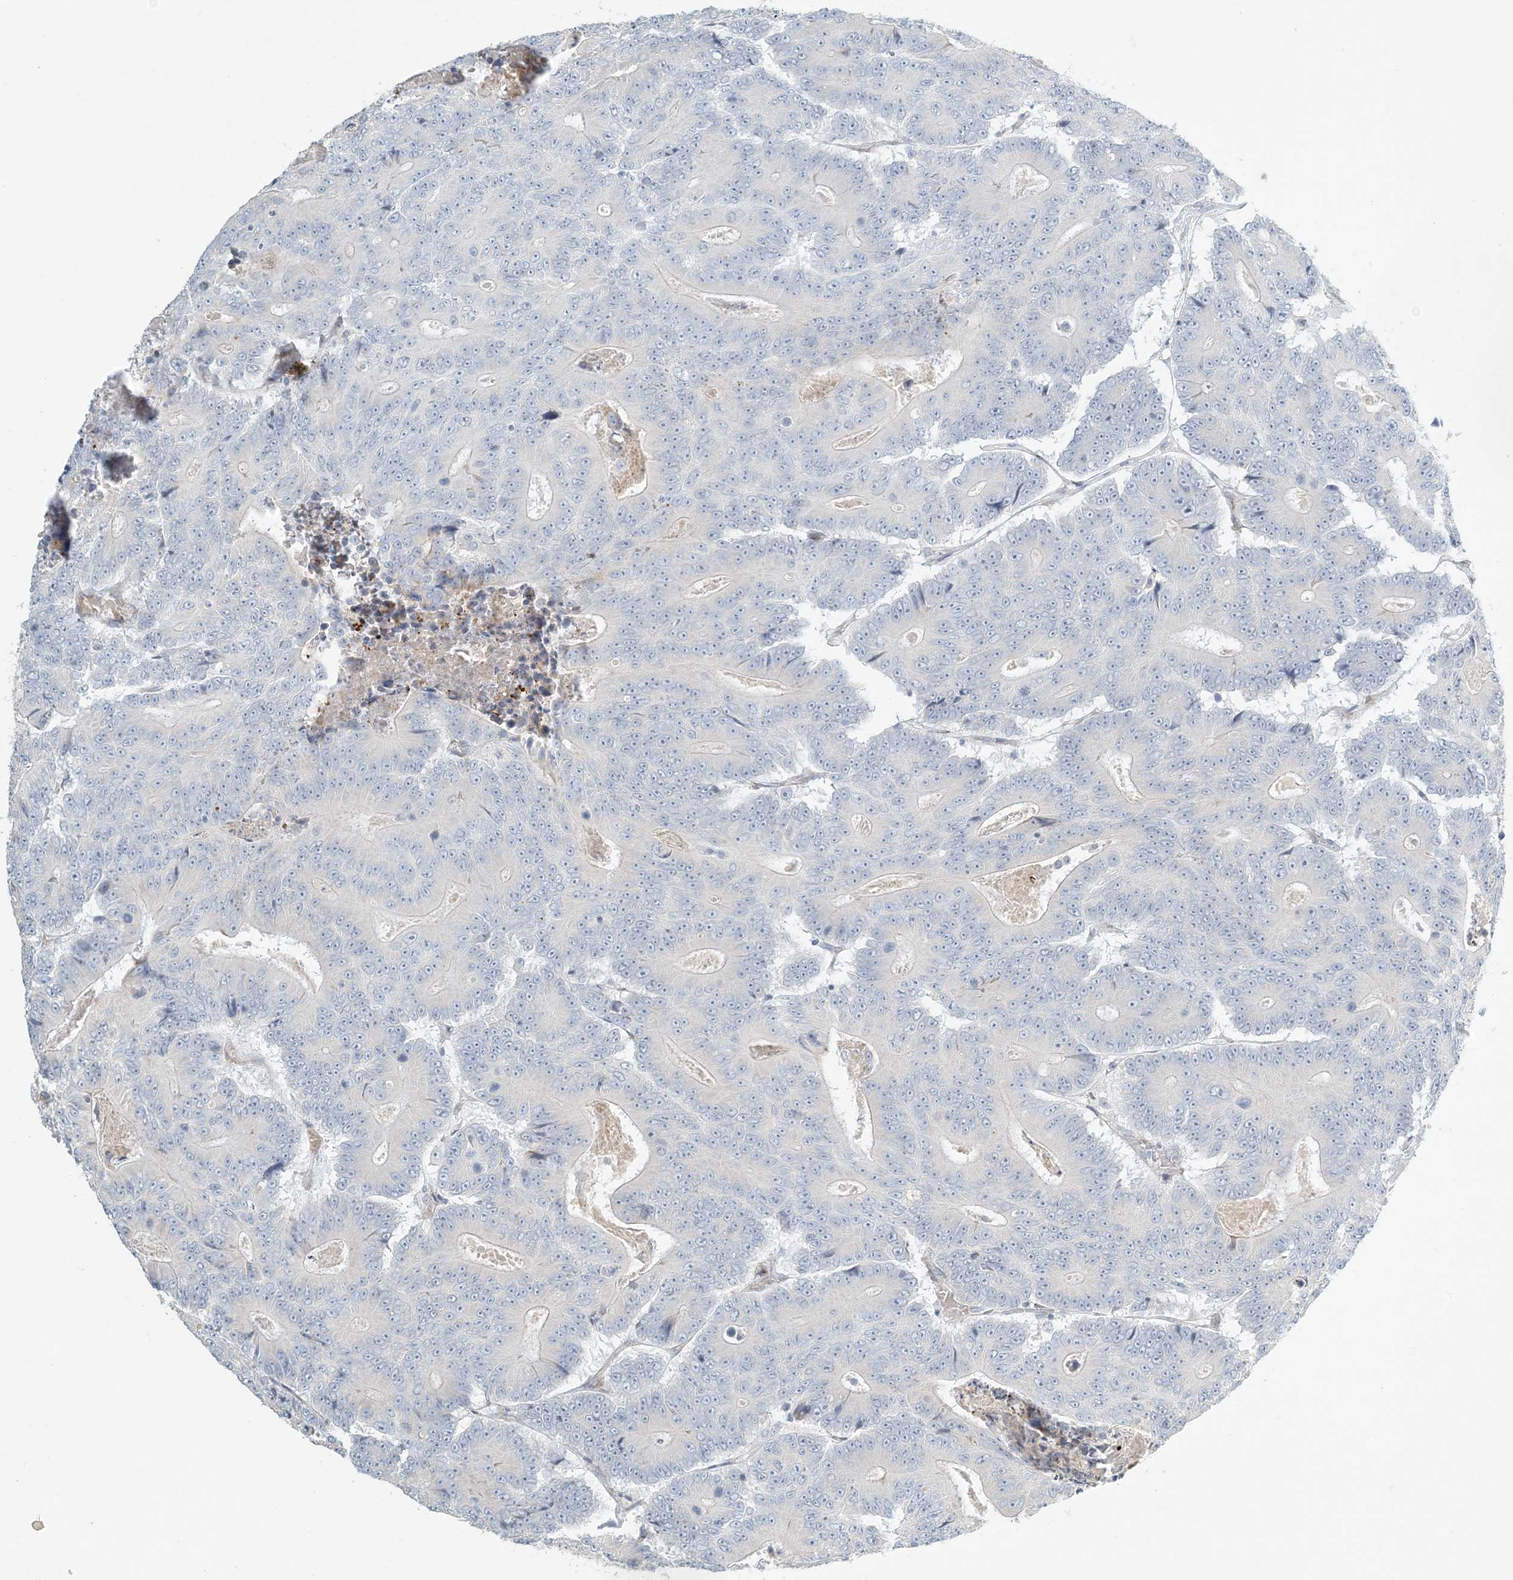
{"staining": {"intensity": "negative", "quantity": "none", "location": "none"}, "tissue": "colorectal cancer", "cell_type": "Tumor cells", "image_type": "cancer", "snomed": [{"axis": "morphology", "description": "Adenocarcinoma, NOS"}, {"axis": "topography", "description": "Colon"}], "caption": "This is an immunohistochemistry histopathology image of adenocarcinoma (colorectal). There is no expression in tumor cells.", "gene": "ZNF385D", "patient": {"sex": "male", "age": 83}}